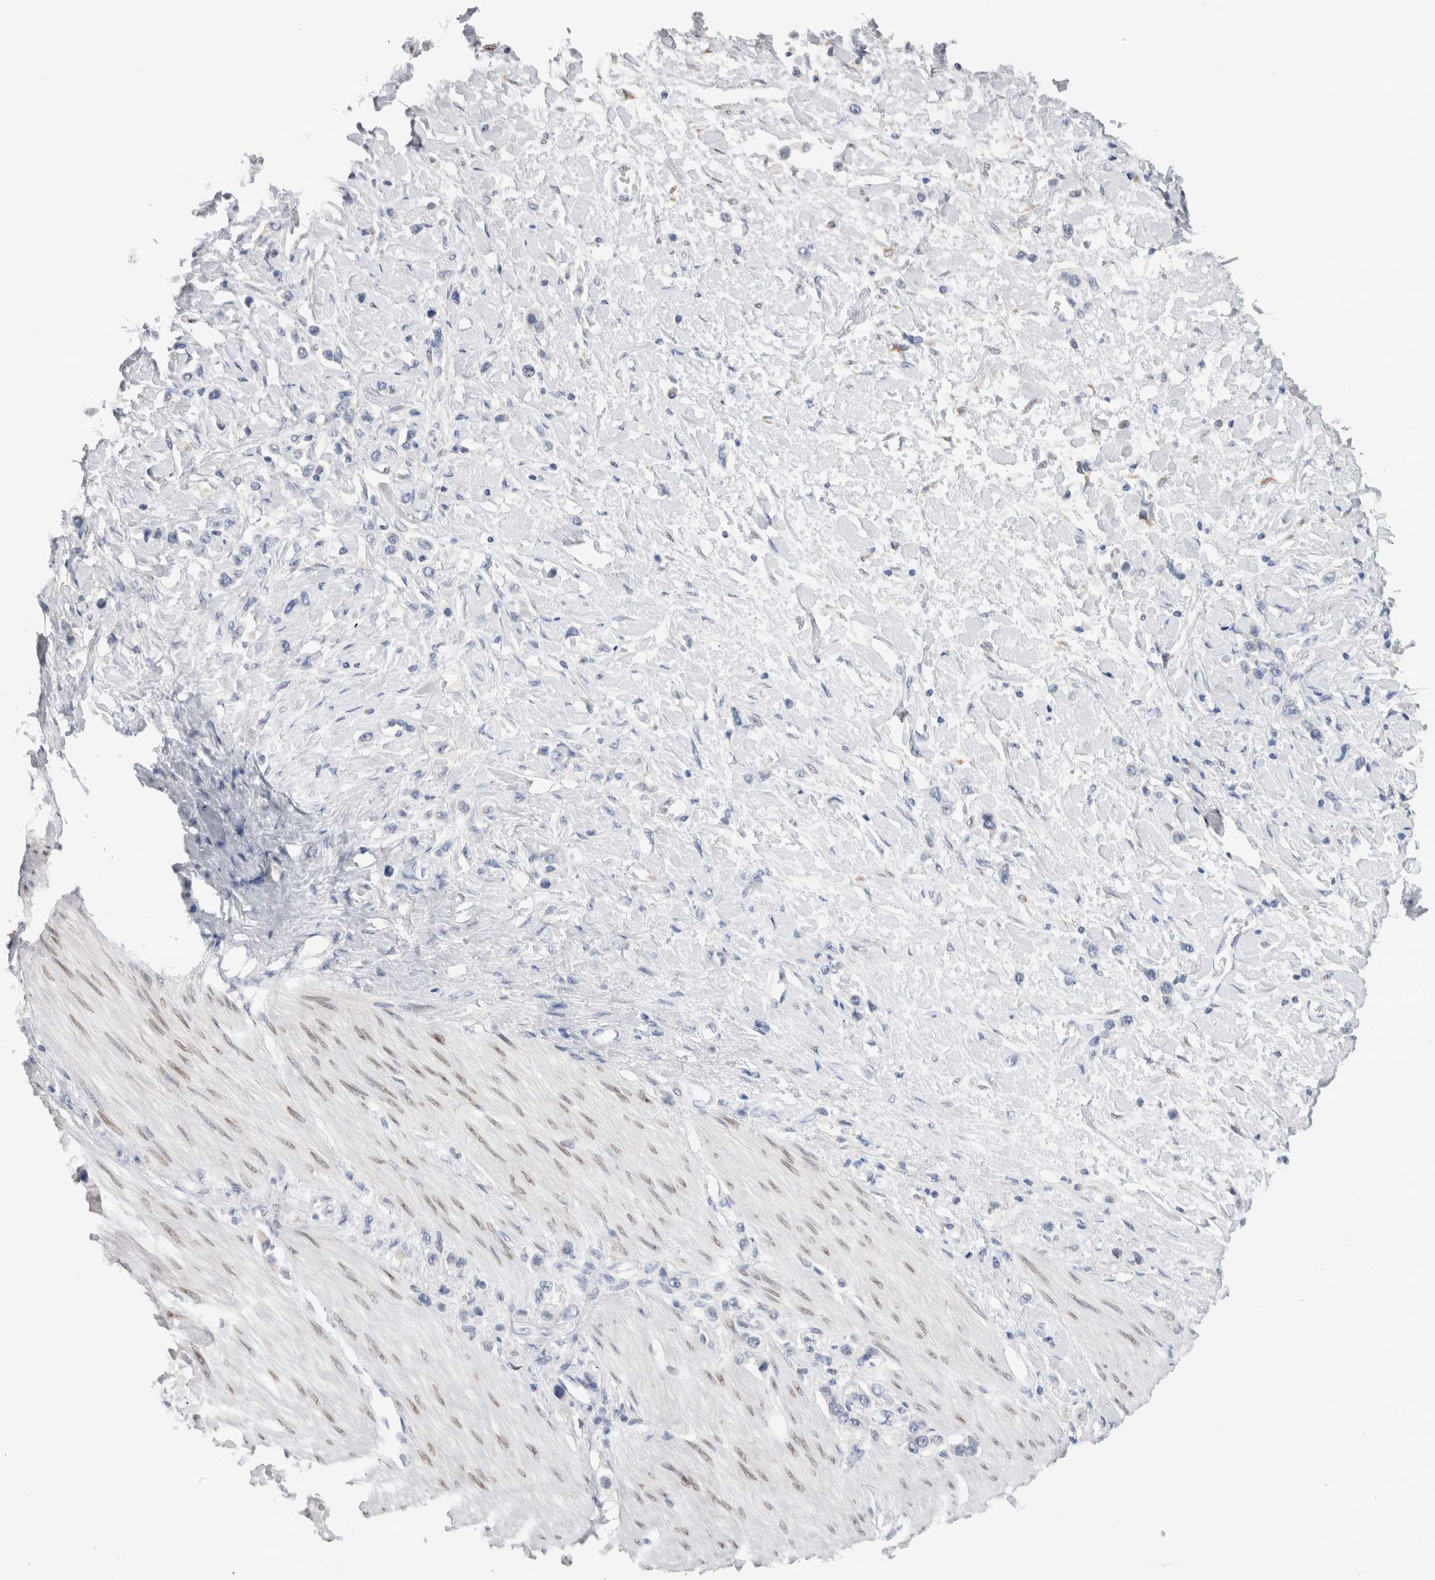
{"staining": {"intensity": "negative", "quantity": "none", "location": "none"}, "tissue": "stomach cancer", "cell_type": "Tumor cells", "image_type": "cancer", "snomed": [{"axis": "morphology", "description": "Adenocarcinoma, NOS"}, {"axis": "topography", "description": "Stomach"}], "caption": "This photomicrograph is of stomach cancer (adenocarcinoma) stained with immunohistochemistry to label a protein in brown with the nuclei are counter-stained blue. There is no expression in tumor cells. The staining is performed using DAB (3,3'-diaminobenzidine) brown chromogen with nuclei counter-stained in using hematoxylin.", "gene": "VCPIP1", "patient": {"sex": "female", "age": 65}}